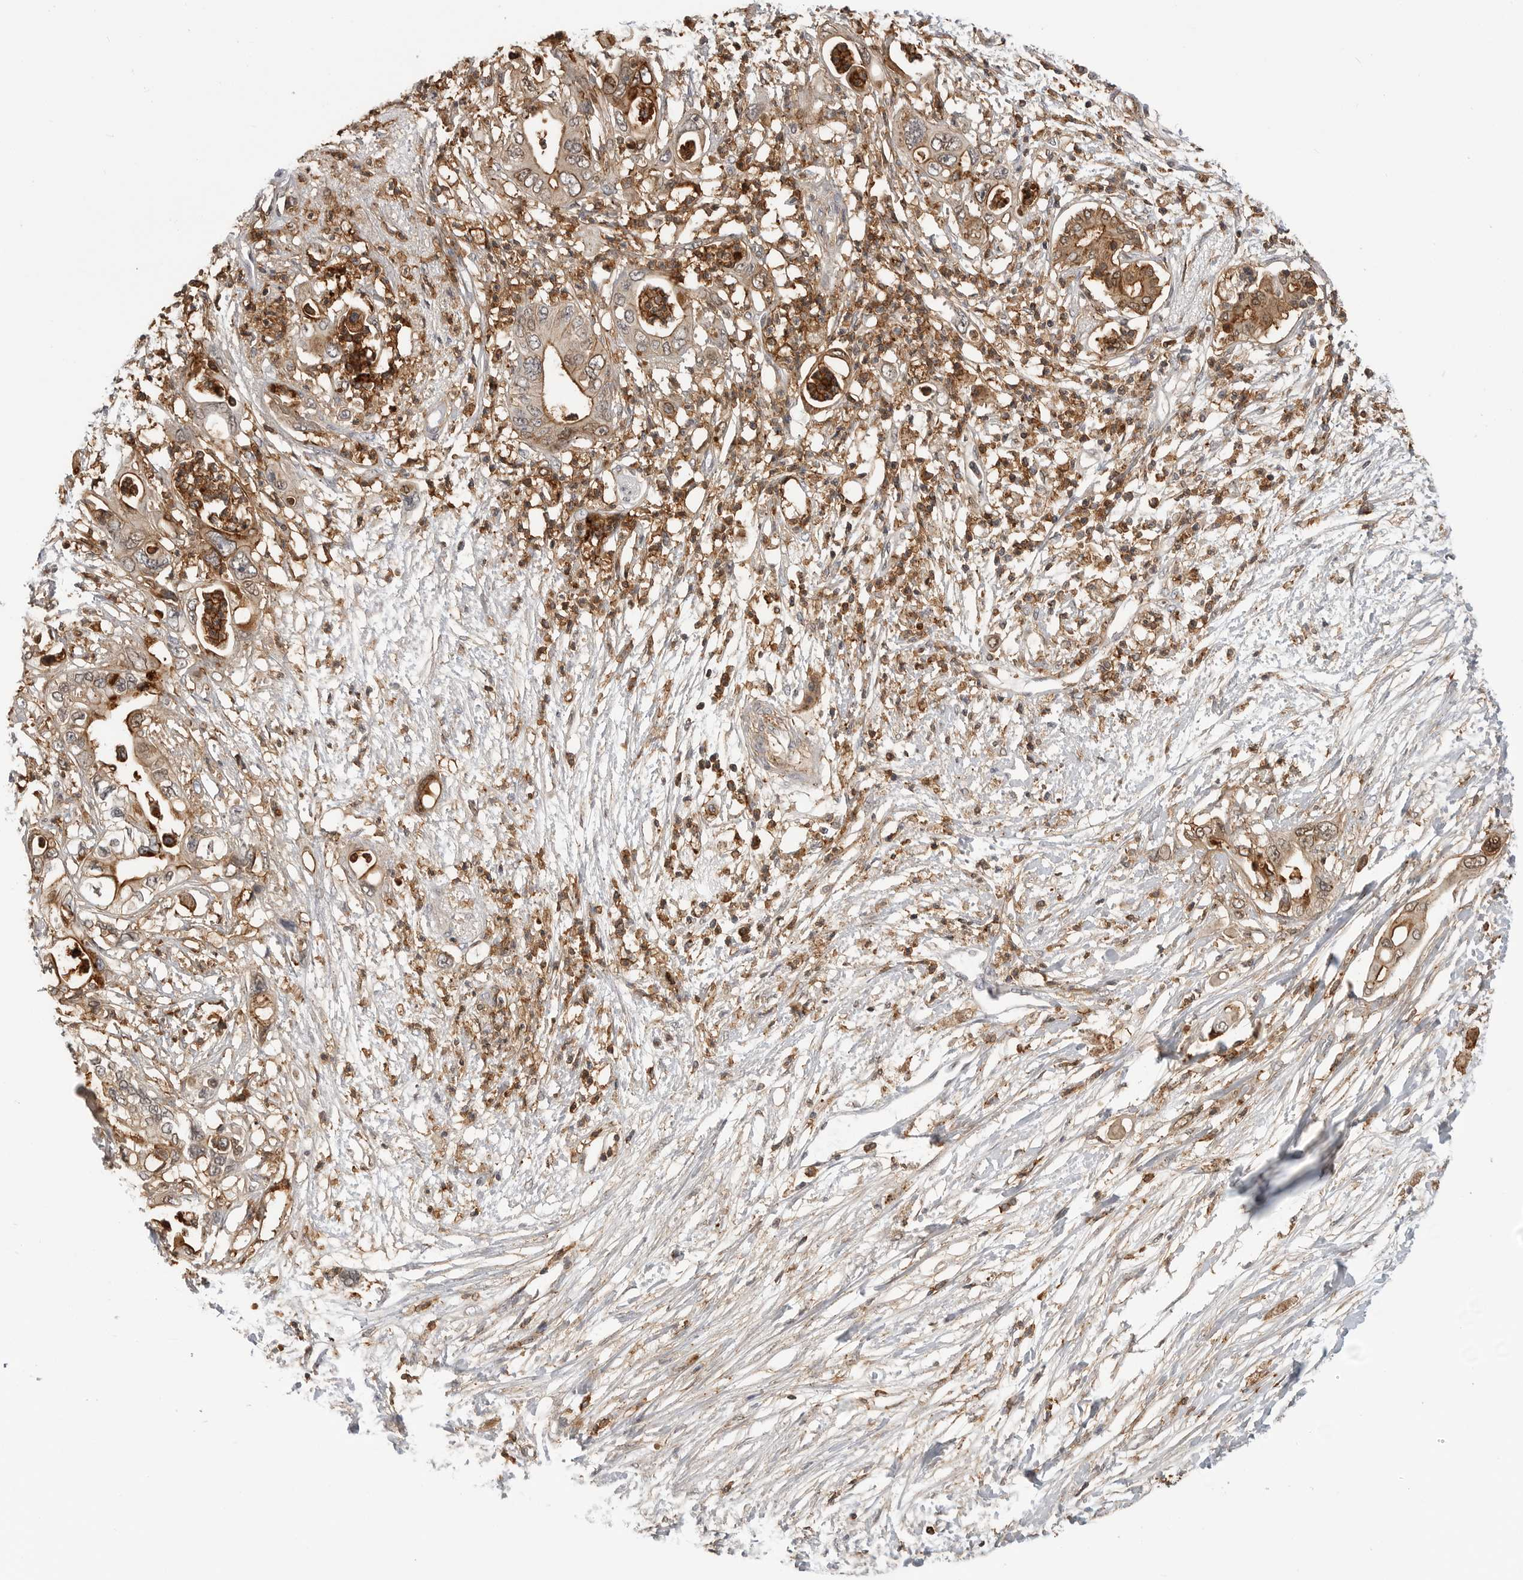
{"staining": {"intensity": "moderate", "quantity": ">75%", "location": "cytoplasmic/membranous"}, "tissue": "pancreatic cancer", "cell_type": "Tumor cells", "image_type": "cancer", "snomed": [{"axis": "morphology", "description": "Adenocarcinoma, NOS"}, {"axis": "topography", "description": "Pancreas"}], "caption": "DAB (3,3'-diaminobenzidine) immunohistochemical staining of human pancreatic adenocarcinoma shows moderate cytoplasmic/membranous protein positivity in about >75% of tumor cells.", "gene": "ANXA11", "patient": {"sex": "male", "age": 66}}